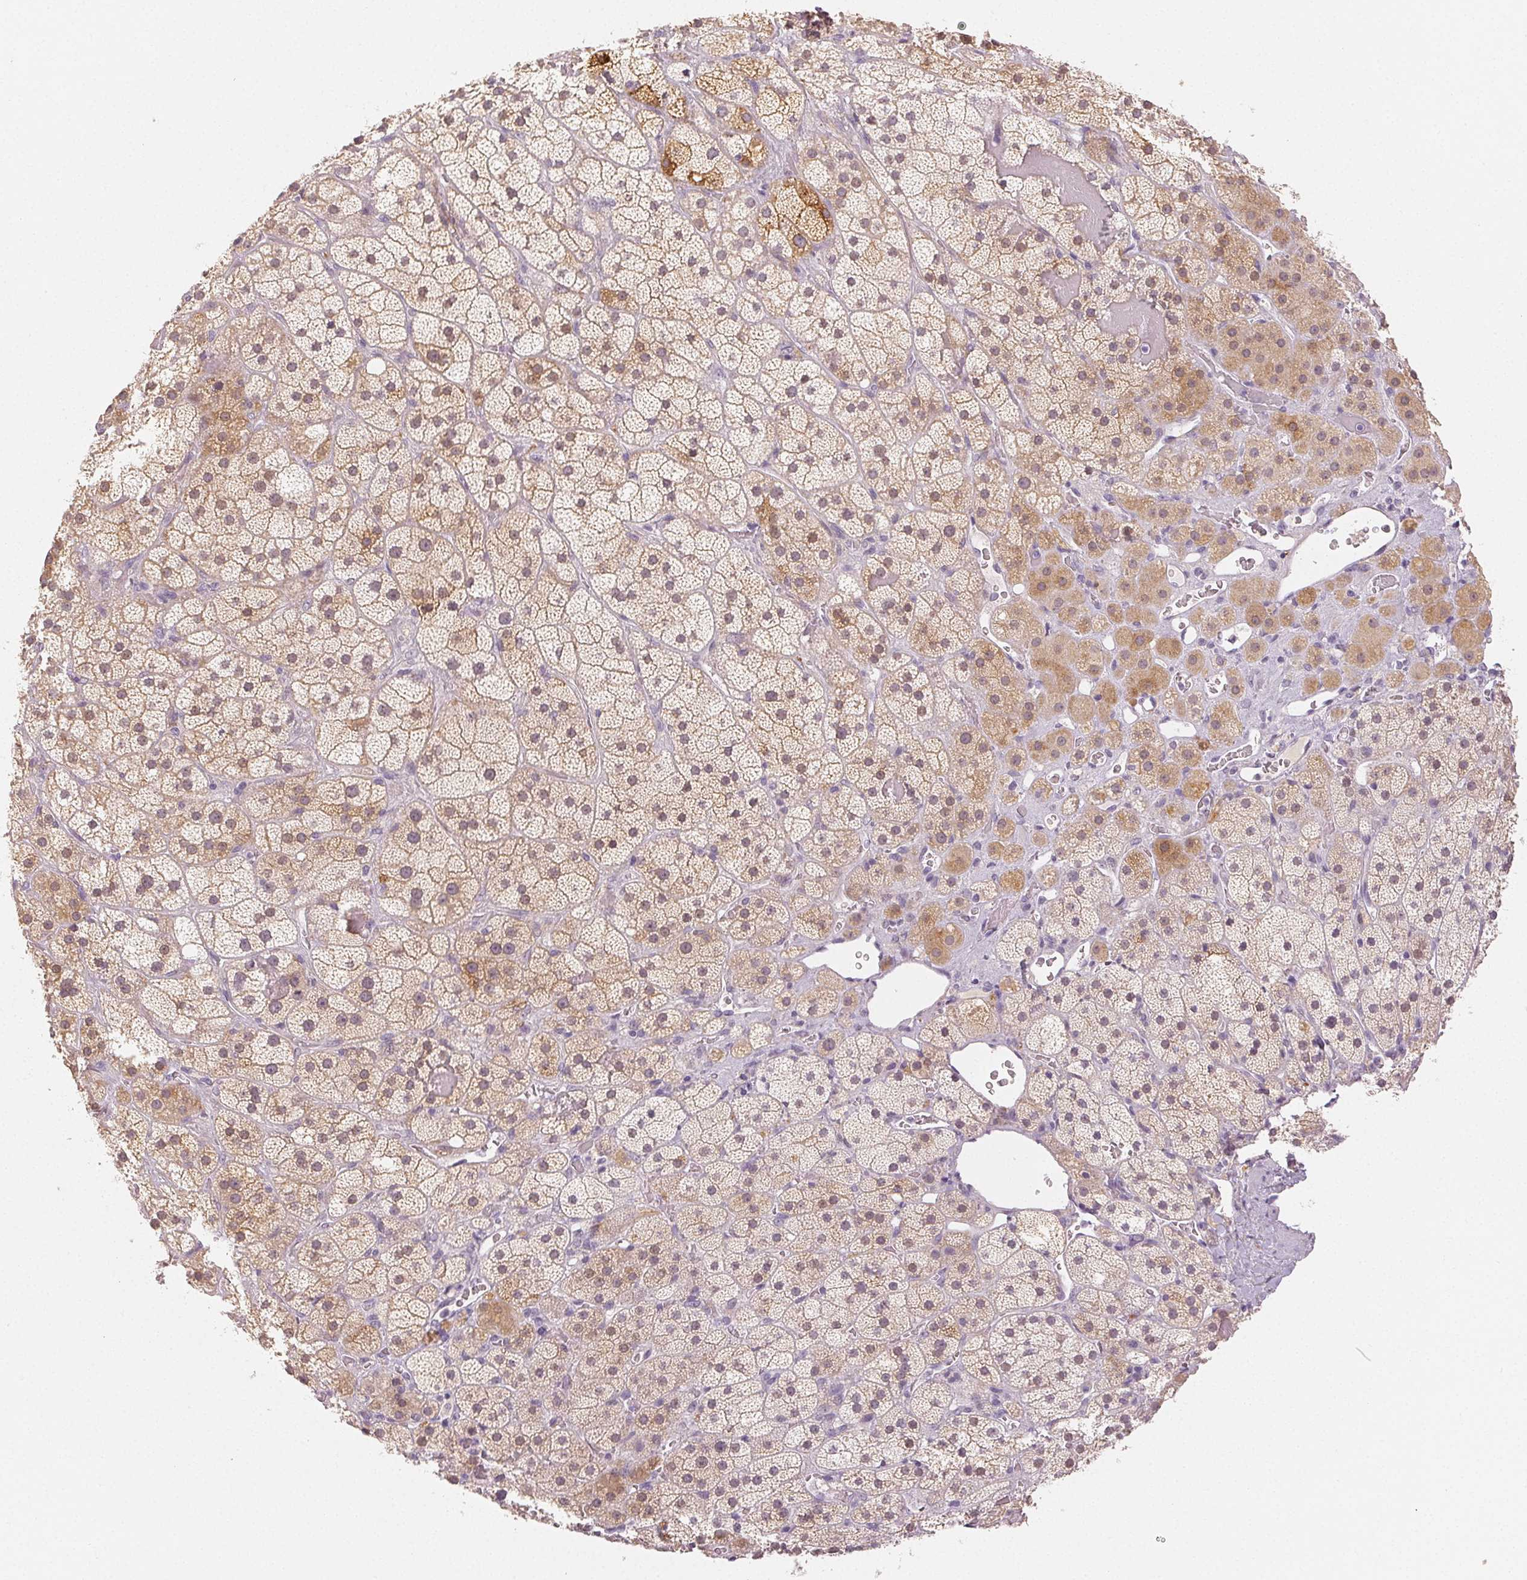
{"staining": {"intensity": "moderate", "quantity": "25%-75%", "location": "cytoplasmic/membranous"}, "tissue": "adrenal gland", "cell_type": "Glandular cells", "image_type": "normal", "snomed": [{"axis": "morphology", "description": "Normal tissue, NOS"}, {"axis": "topography", "description": "Adrenal gland"}], "caption": "Glandular cells demonstrate medium levels of moderate cytoplasmic/membranous staining in approximately 25%-75% of cells in normal adrenal gland.", "gene": "MAP1LC3A", "patient": {"sex": "male", "age": 57}}